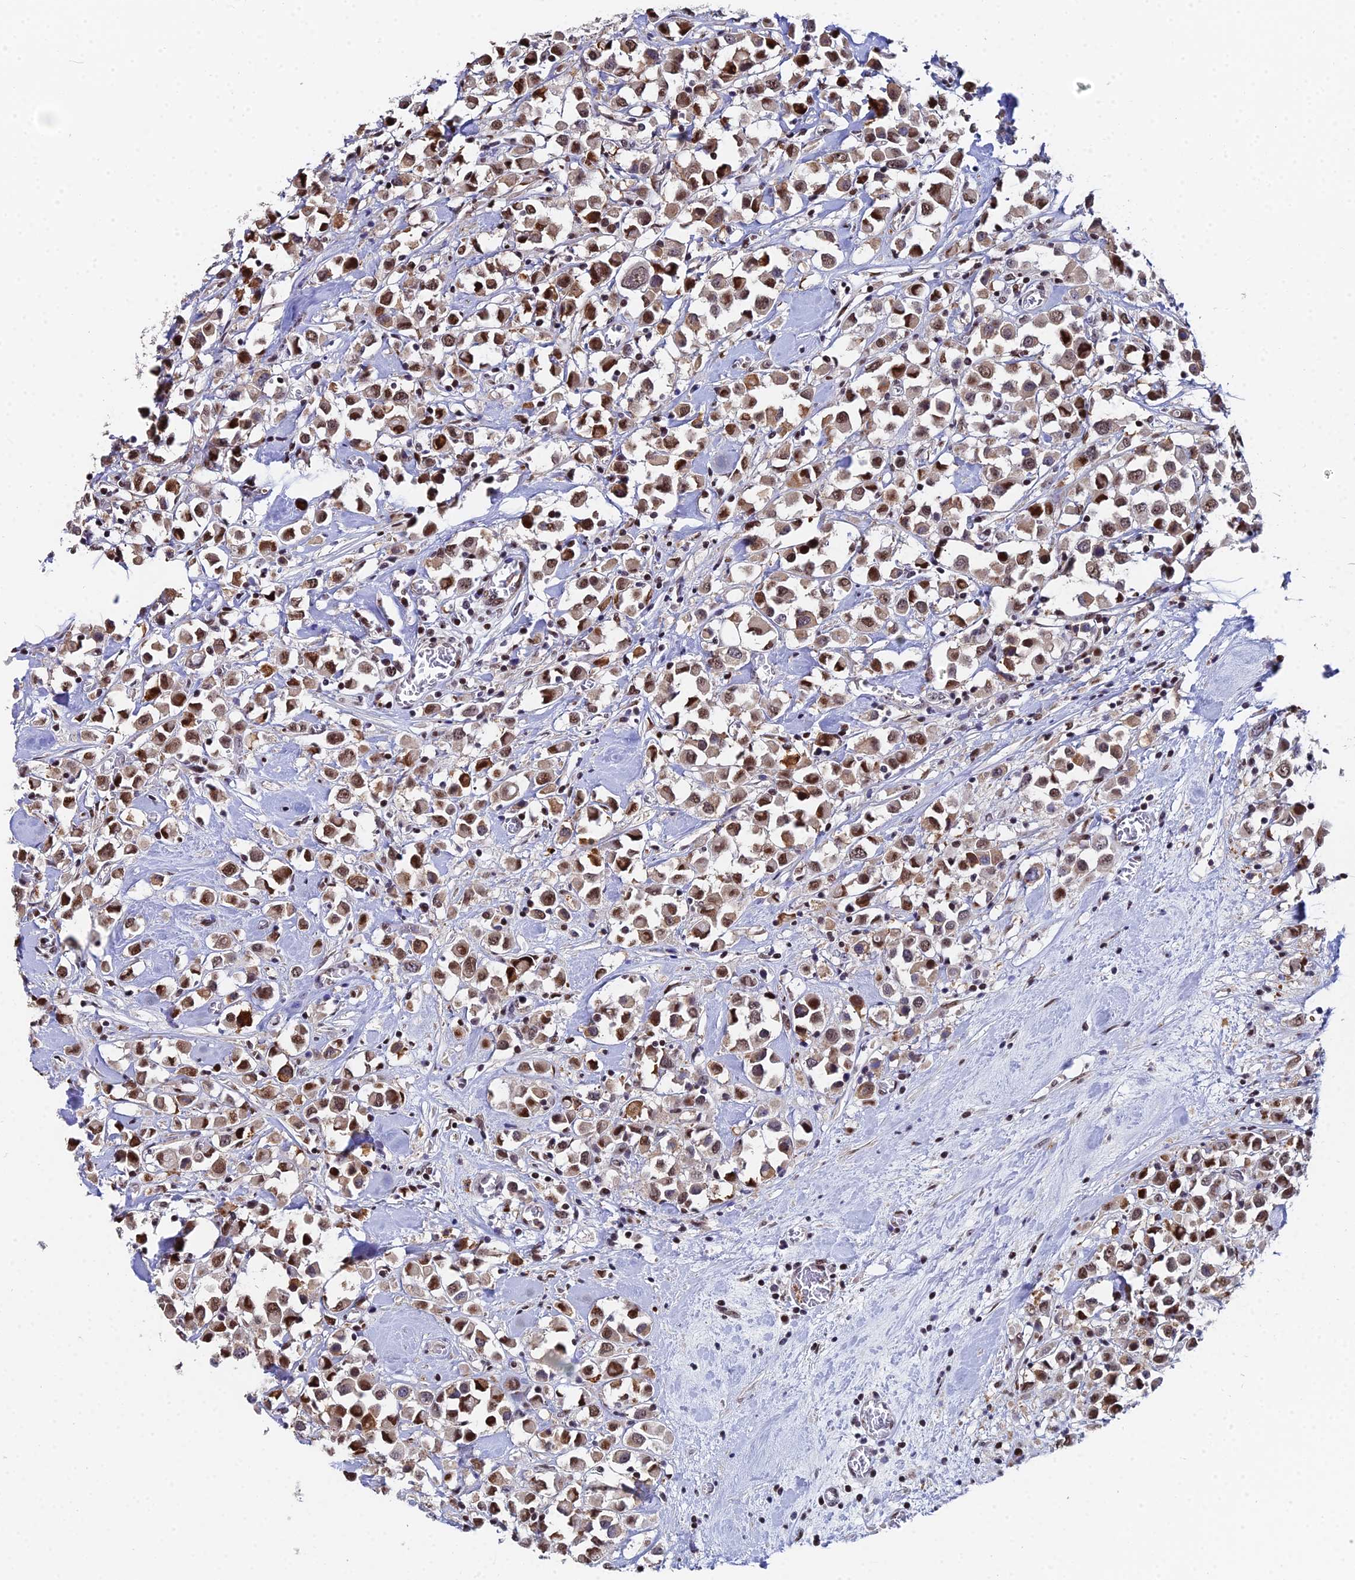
{"staining": {"intensity": "moderate", "quantity": ">75%", "location": "cytoplasmic/membranous,nuclear"}, "tissue": "breast cancer", "cell_type": "Tumor cells", "image_type": "cancer", "snomed": [{"axis": "morphology", "description": "Duct carcinoma"}, {"axis": "topography", "description": "Breast"}], "caption": "An immunohistochemistry photomicrograph of neoplastic tissue is shown. Protein staining in brown labels moderate cytoplasmic/membranous and nuclear positivity in breast intraductal carcinoma within tumor cells. Ihc stains the protein in brown and the nuclei are stained blue.", "gene": "TIFA", "patient": {"sex": "female", "age": 61}}